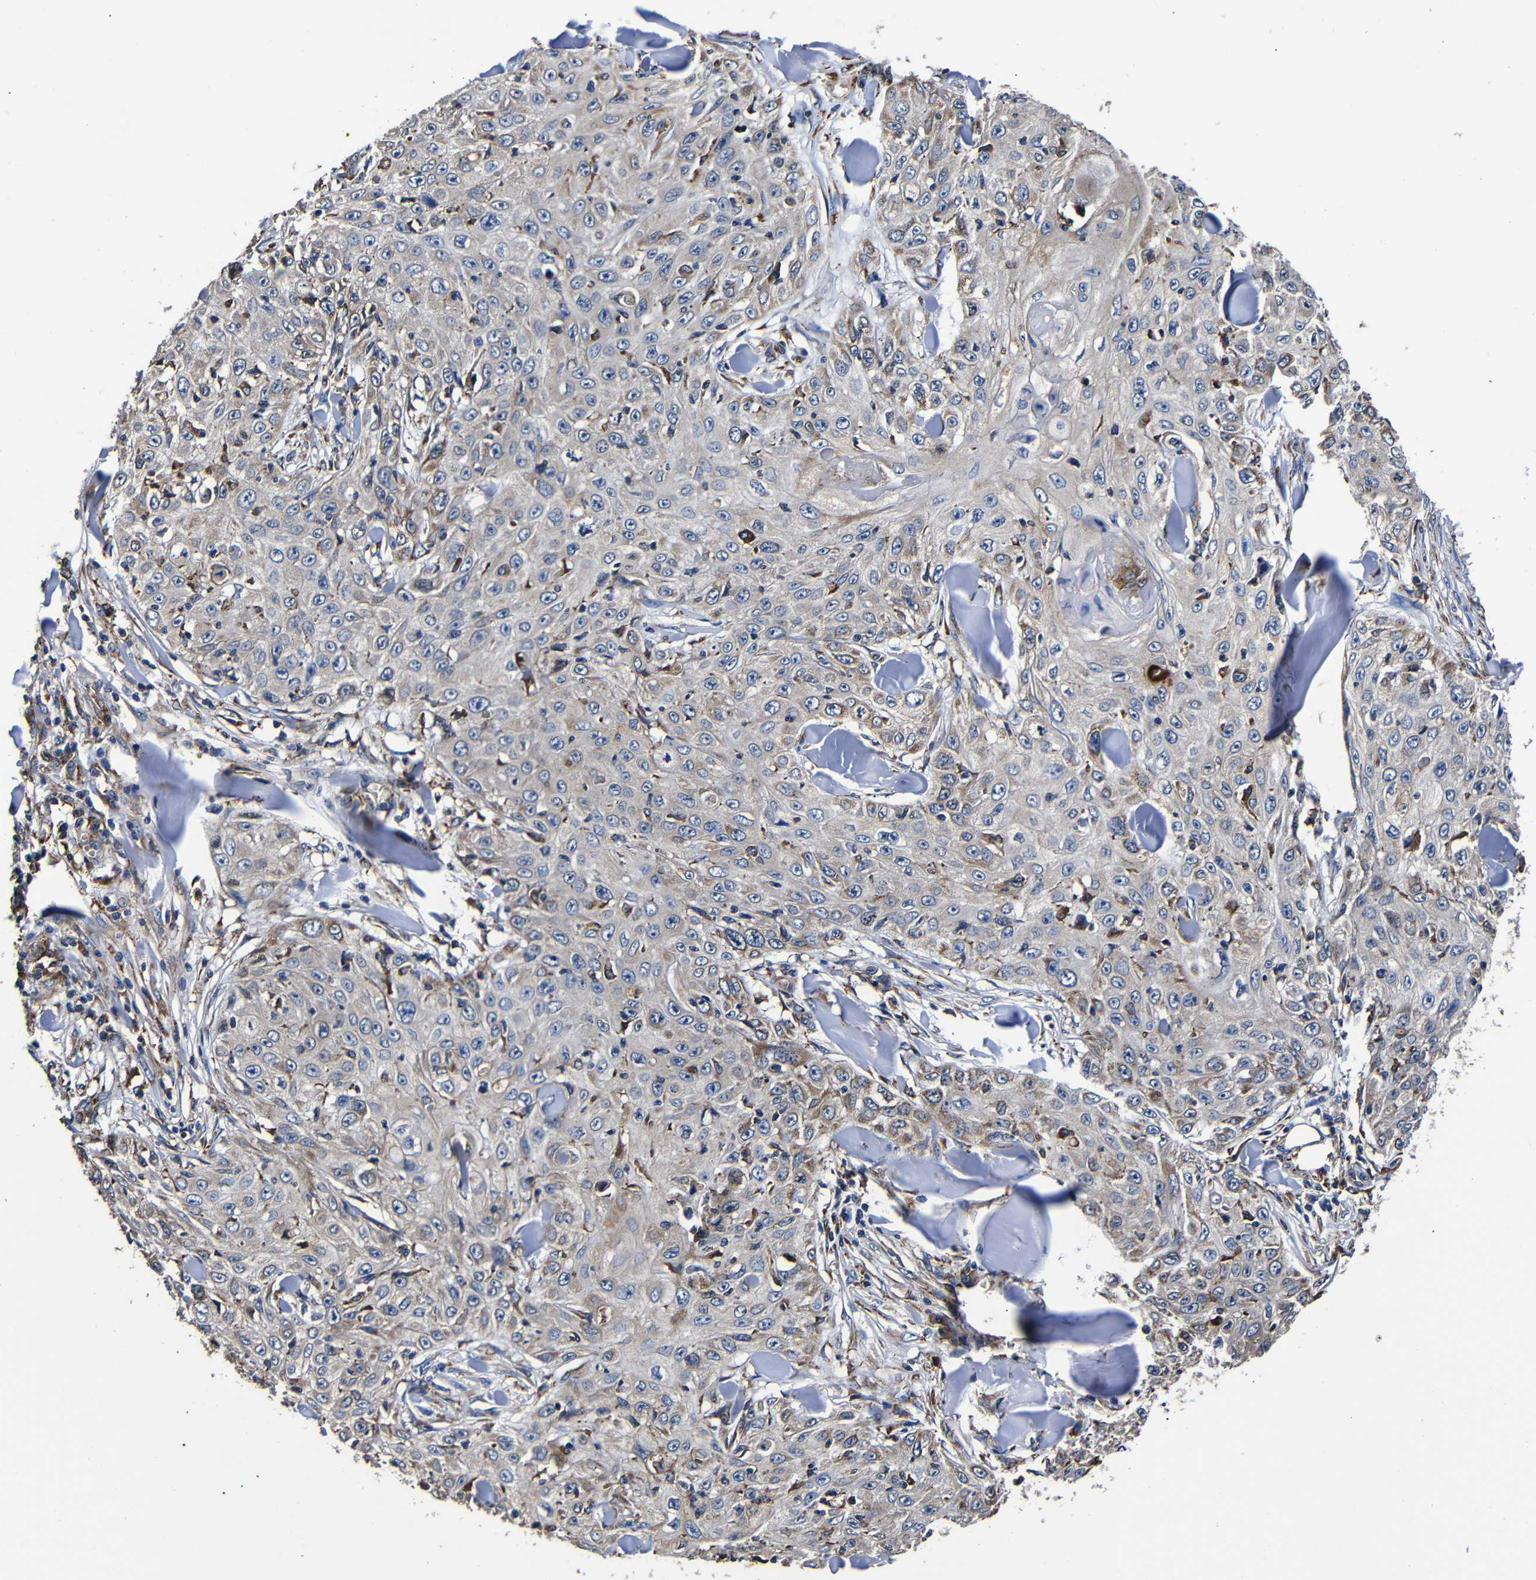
{"staining": {"intensity": "negative", "quantity": "none", "location": "none"}, "tissue": "skin cancer", "cell_type": "Tumor cells", "image_type": "cancer", "snomed": [{"axis": "morphology", "description": "Squamous cell carcinoma, NOS"}, {"axis": "topography", "description": "Skin"}], "caption": "The photomicrograph displays no staining of tumor cells in skin cancer (squamous cell carcinoma).", "gene": "SCN9A", "patient": {"sex": "male", "age": 86}}